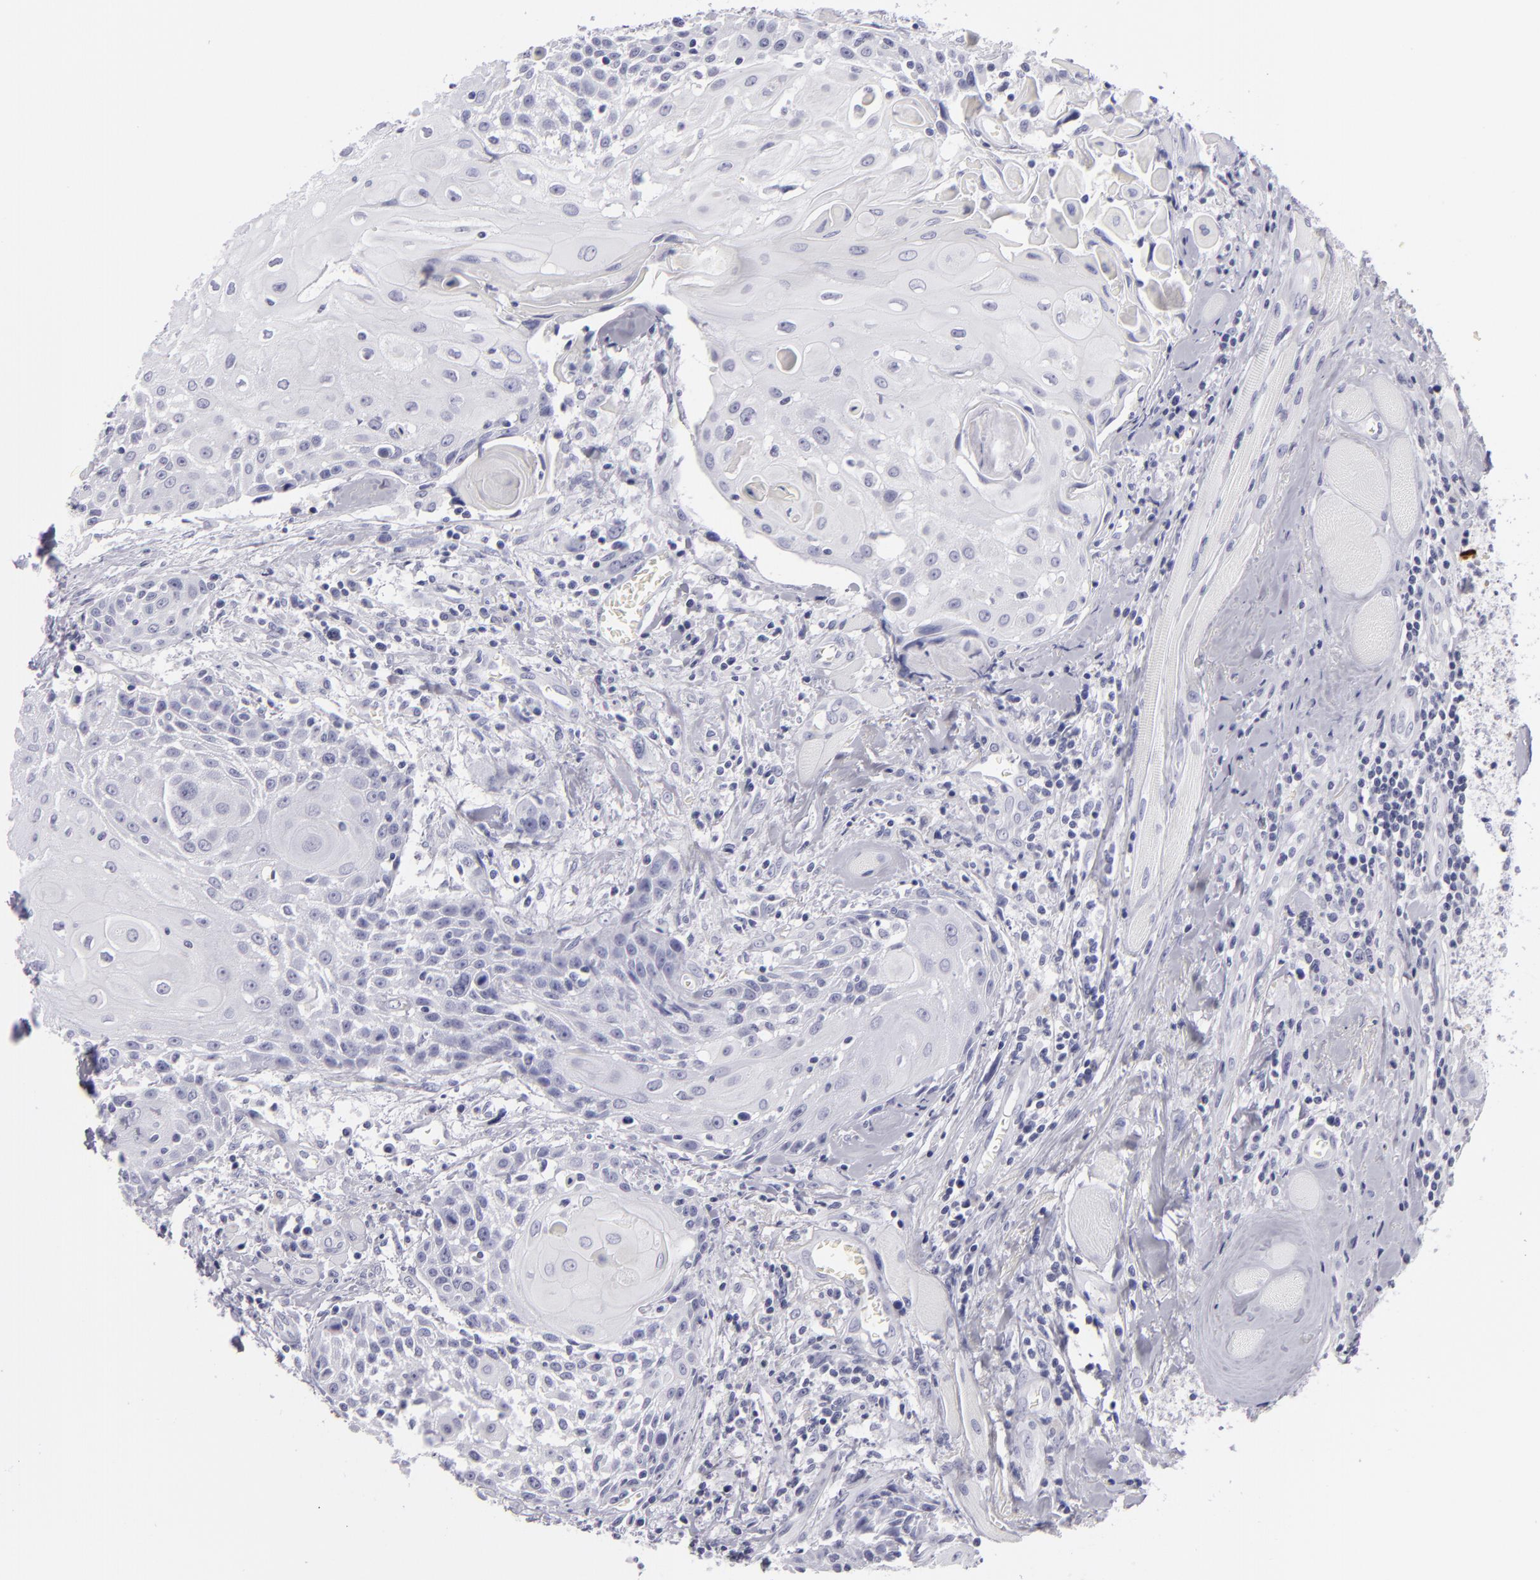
{"staining": {"intensity": "negative", "quantity": "none", "location": "none"}, "tissue": "head and neck cancer", "cell_type": "Tumor cells", "image_type": "cancer", "snomed": [{"axis": "morphology", "description": "Squamous cell carcinoma, NOS"}, {"axis": "topography", "description": "Oral tissue"}, {"axis": "topography", "description": "Head-Neck"}], "caption": "An IHC micrograph of head and neck squamous cell carcinoma is shown. There is no staining in tumor cells of head and neck squamous cell carcinoma.", "gene": "VIL1", "patient": {"sex": "female", "age": 82}}